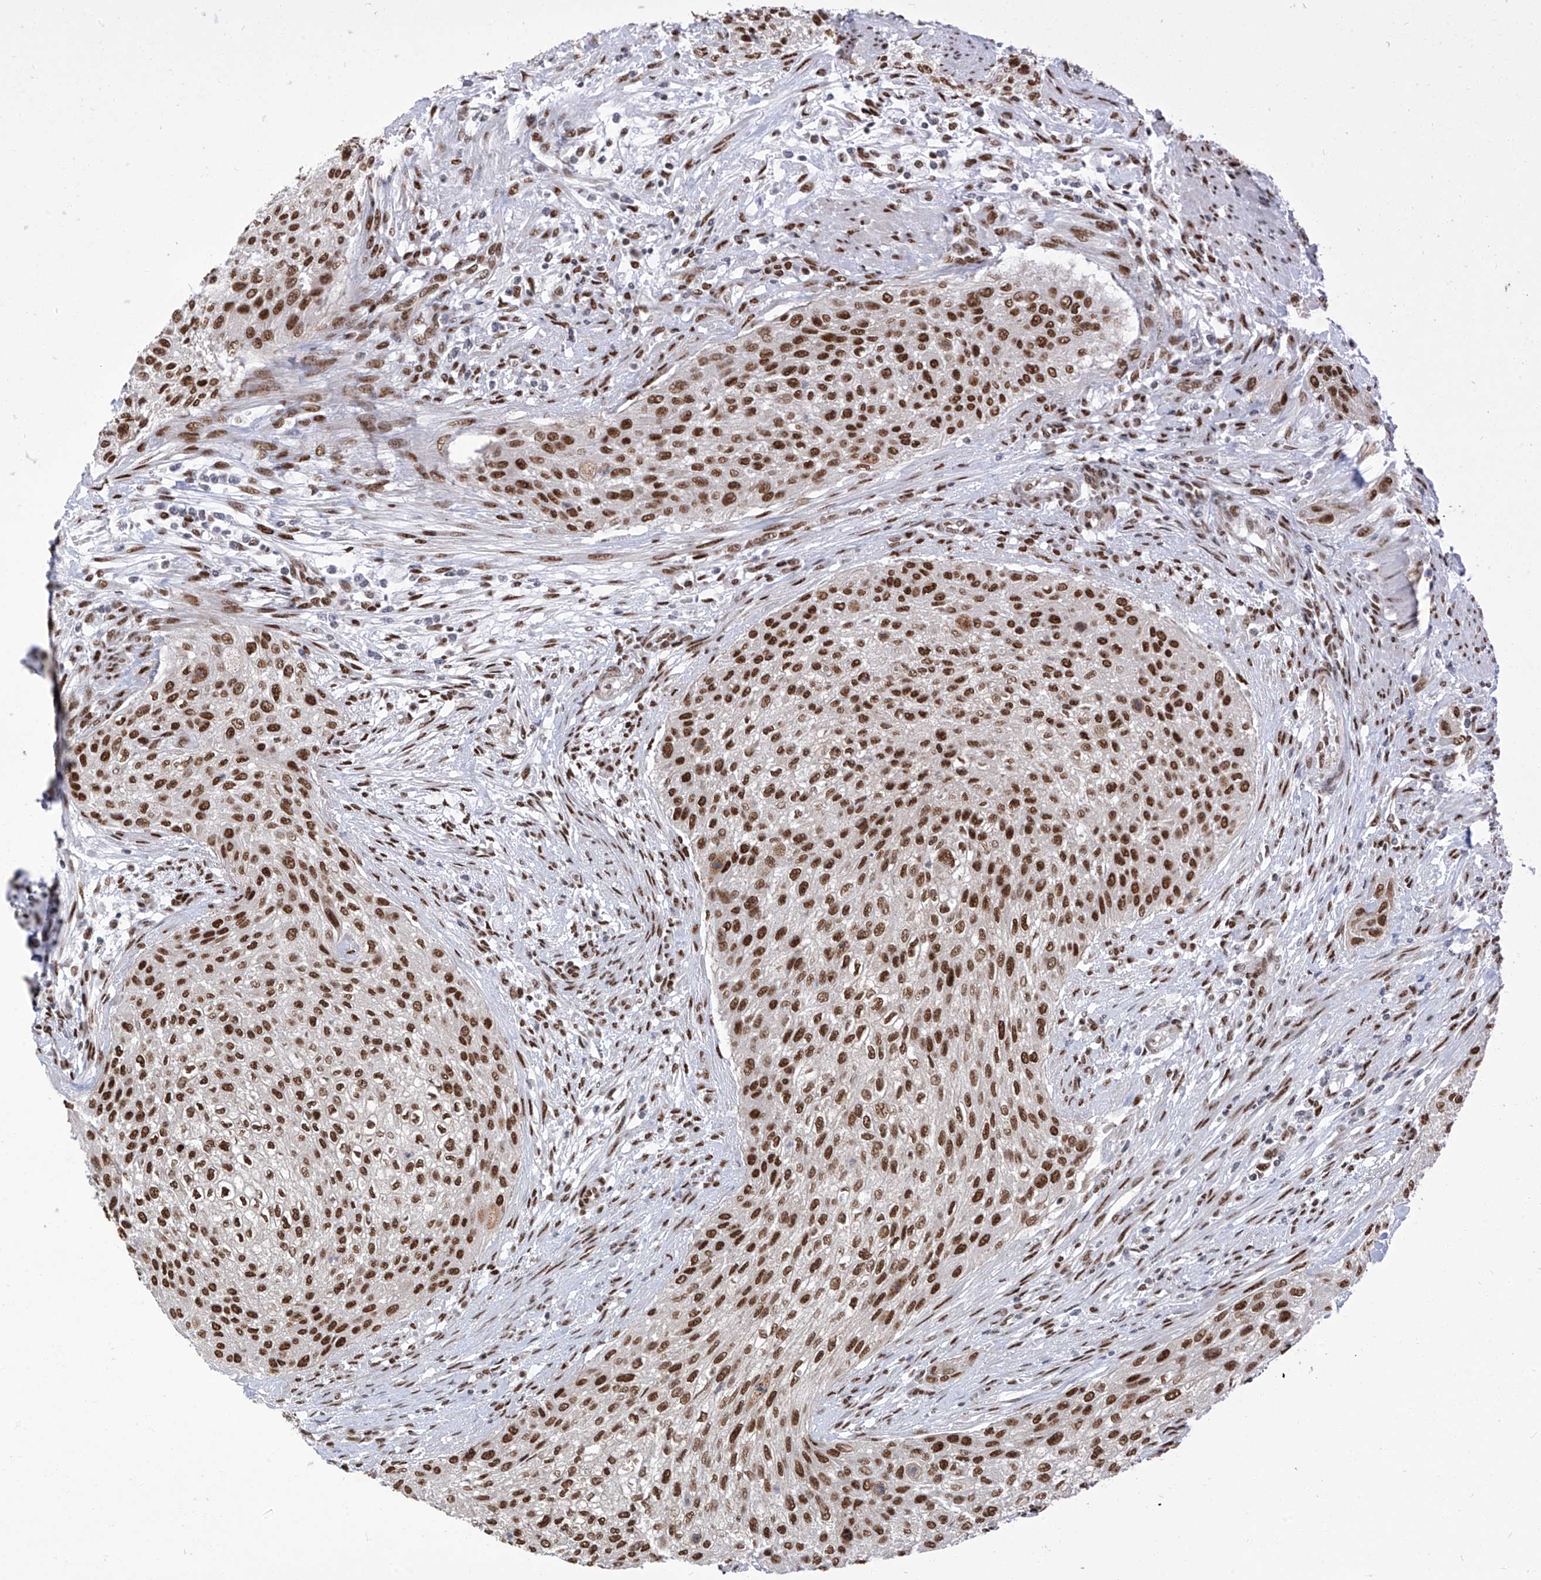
{"staining": {"intensity": "strong", "quantity": ">75%", "location": "nuclear"}, "tissue": "urothelial cancer", "cell_type": "Tumor cells", "image_type": "cancer", "snomed": [{"axis": "morphology", "description": "Urothelial carcinoma, High grade"}, {"axis": "topography", "description": "Urinary bladder"}], "caption": "Urothelial cancer stained with DAB (3,3'-diaminobenzidine) immunohistochemistry (IHC) exhibits high levels of strong nuclear staining in approximately >75% of tumor cells. Immunohistochemistry stains the protein of interest in brown and the nuclei are stained blue.", "gene": "KHSRP", "patient": {"sex": "male", "age": 35}}